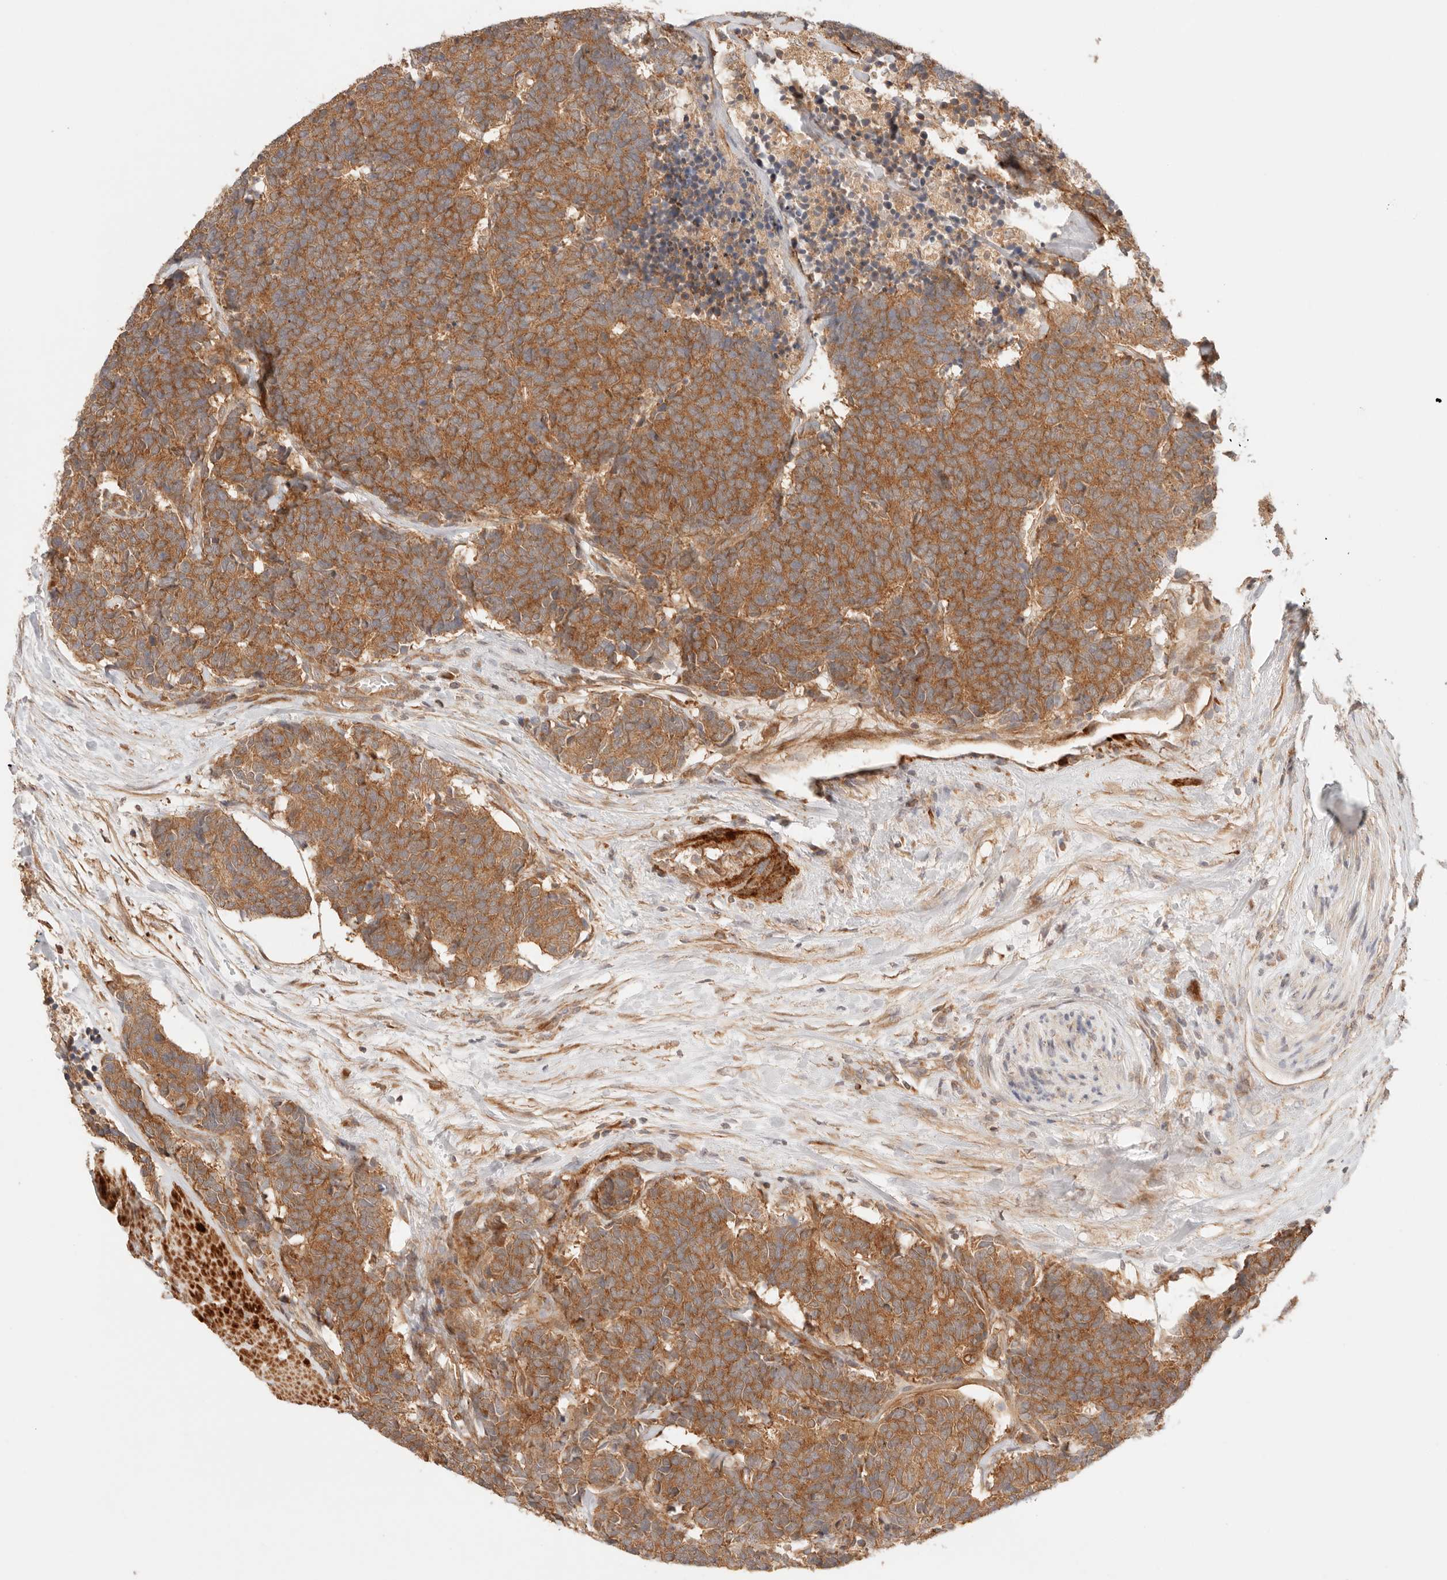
{"staining": {"intensity": "strong", "quantity": ">75%", "location": "cytoplasmic/membranous"}, "tissue": "carcinoid", "cell_type": "Tumor cells", "image_type": "cancer", "snomed": [{"axis": "morphology", "description": "Carcinoma, NOS"}, {"axis": "morphology", "description": "Carcinoid, malignant, NOS"}, {"axis": "topography", "description": "Urinary bladder"}], "caption": "Strong cytoplasmic/membranous staining for a protein is present in approximately >75% of tumor cells of carcinoid using IHC.", "gene": "IL1R2", "patient": {"sex": "male", "age": 57}}